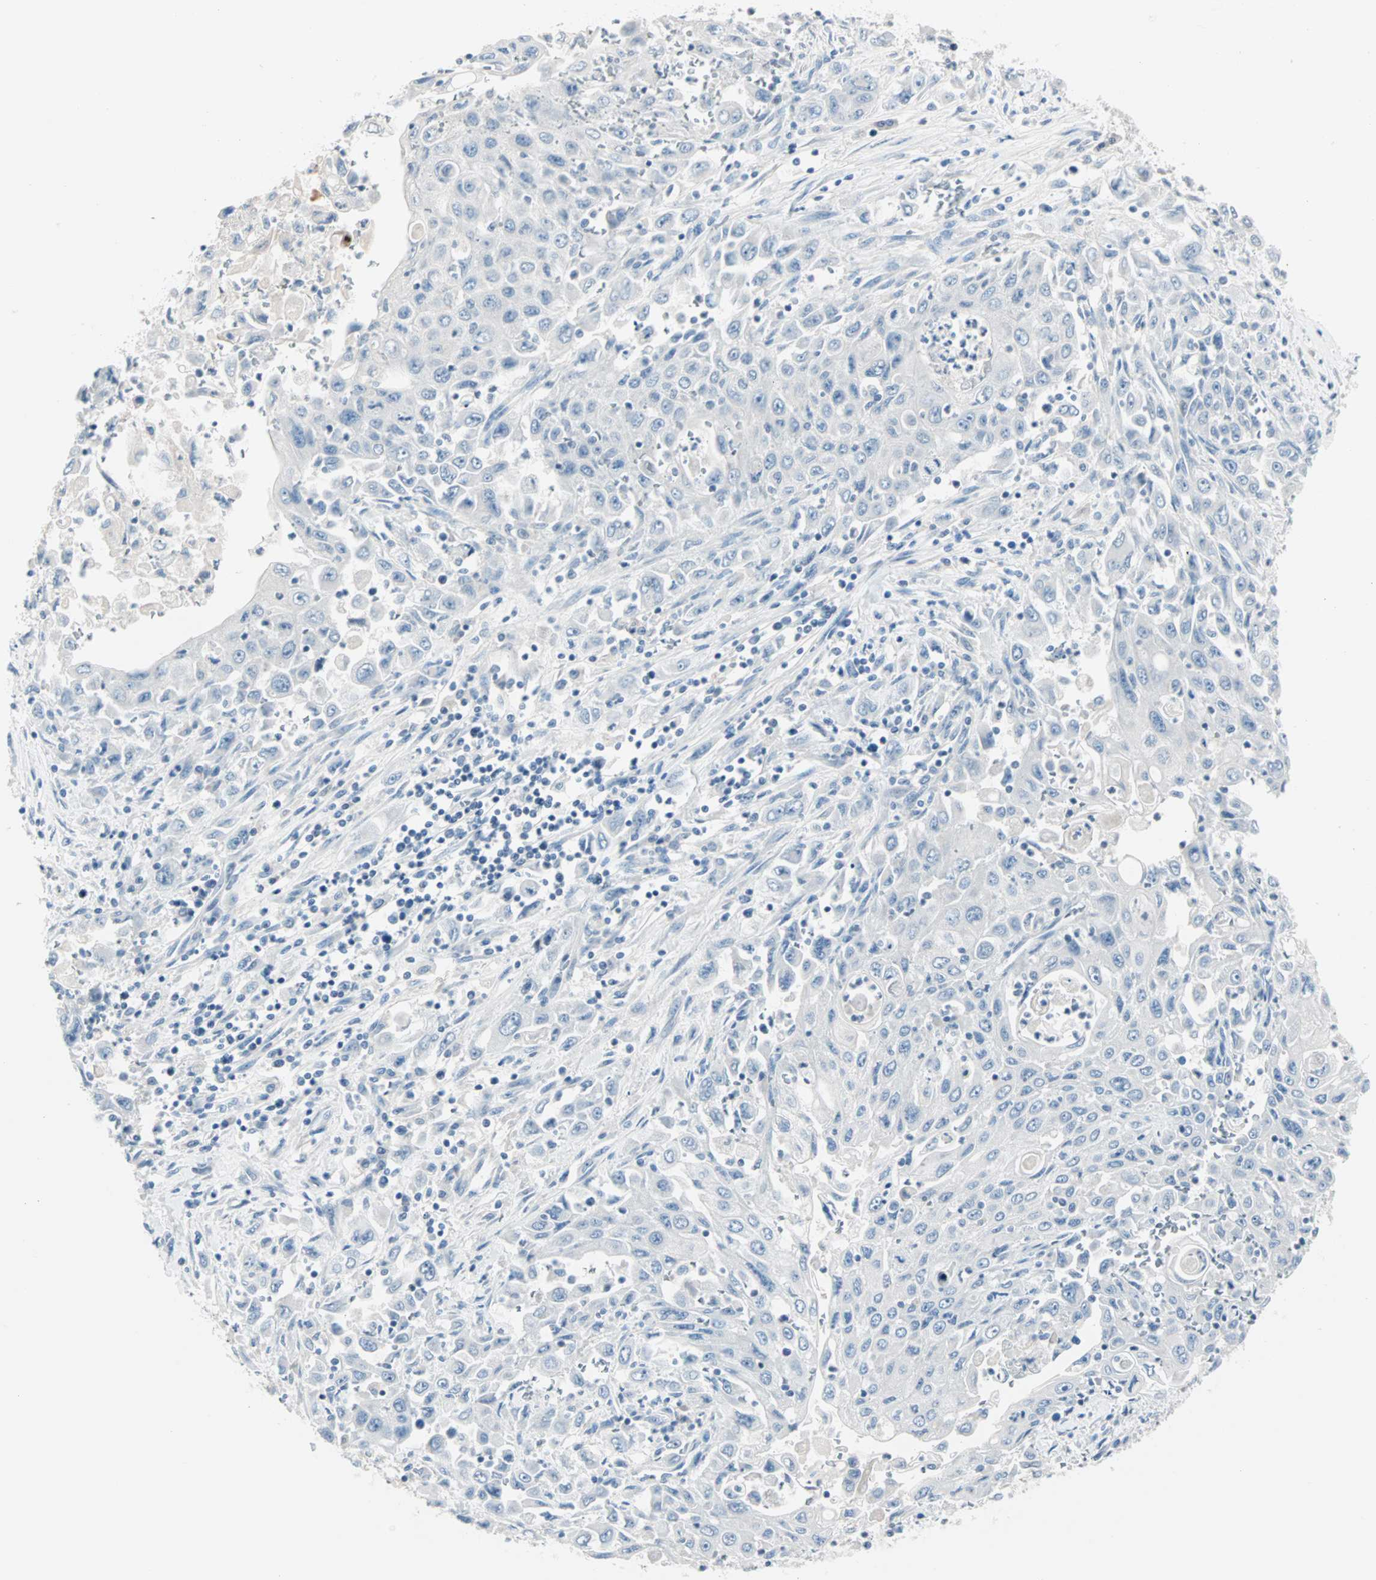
{"staining": {"intensity": "negative", "quantity": "none", "location": "none"}, "tissue": "pancreatic cancer", "cell_type": "Tumor cells", "image_type": "cancer", "snomed": [{"axis": "morphology", "description": "Adenocarcinoma, NOS"}, {"axis": "topography", "description": "Pancreas"}], "caption": "Photomicrograph shows no protein expression in tumor cells of pancreatic cancer (adenocarcinoma) tissue.", "gene": "NEFH", "patient": {"sex": "male", "age": 70}}